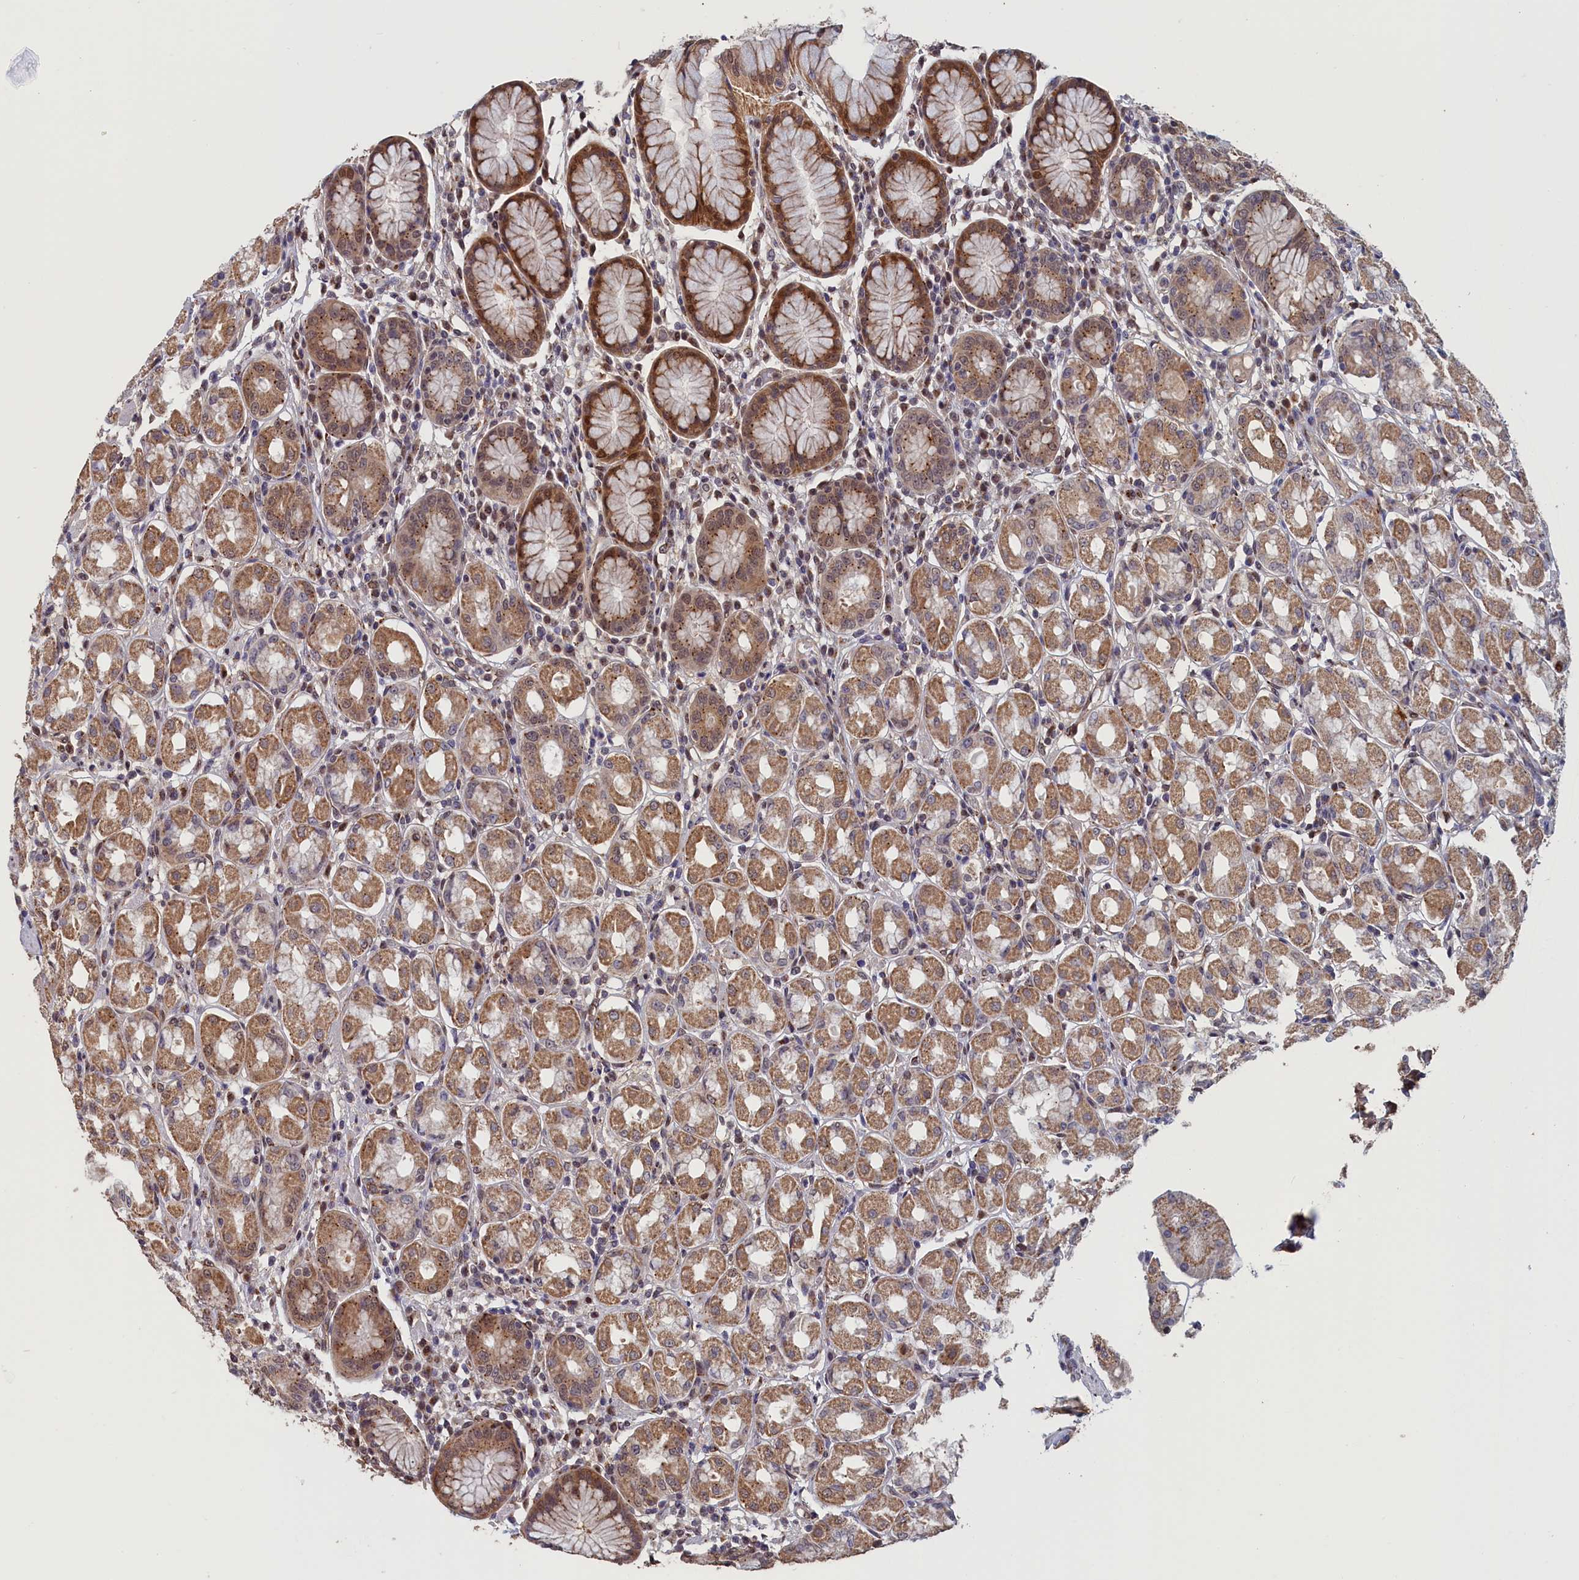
{"staining": {"intensity": "moderate", "quantity": "25%-75%", "location": "cytoplasmic/membranous"}, "tissue": "stomach", "cell_type": "Glandular cells", "image_type": "normal", "snomed": [{"axis": "morphology", "description": "Normal tissue, NOS"}, {"axis": "topography", "description": "Stomach"}, {"axis": "topography", "description": "Stomach, lower"}], "caption": "Benign stomach demonstrates moderate cytoplasmic/membranous positivity in about 25%-75% of glandular cells.", "gene": "PIGQ", "patient": {"sex": "female", "age": 56}}